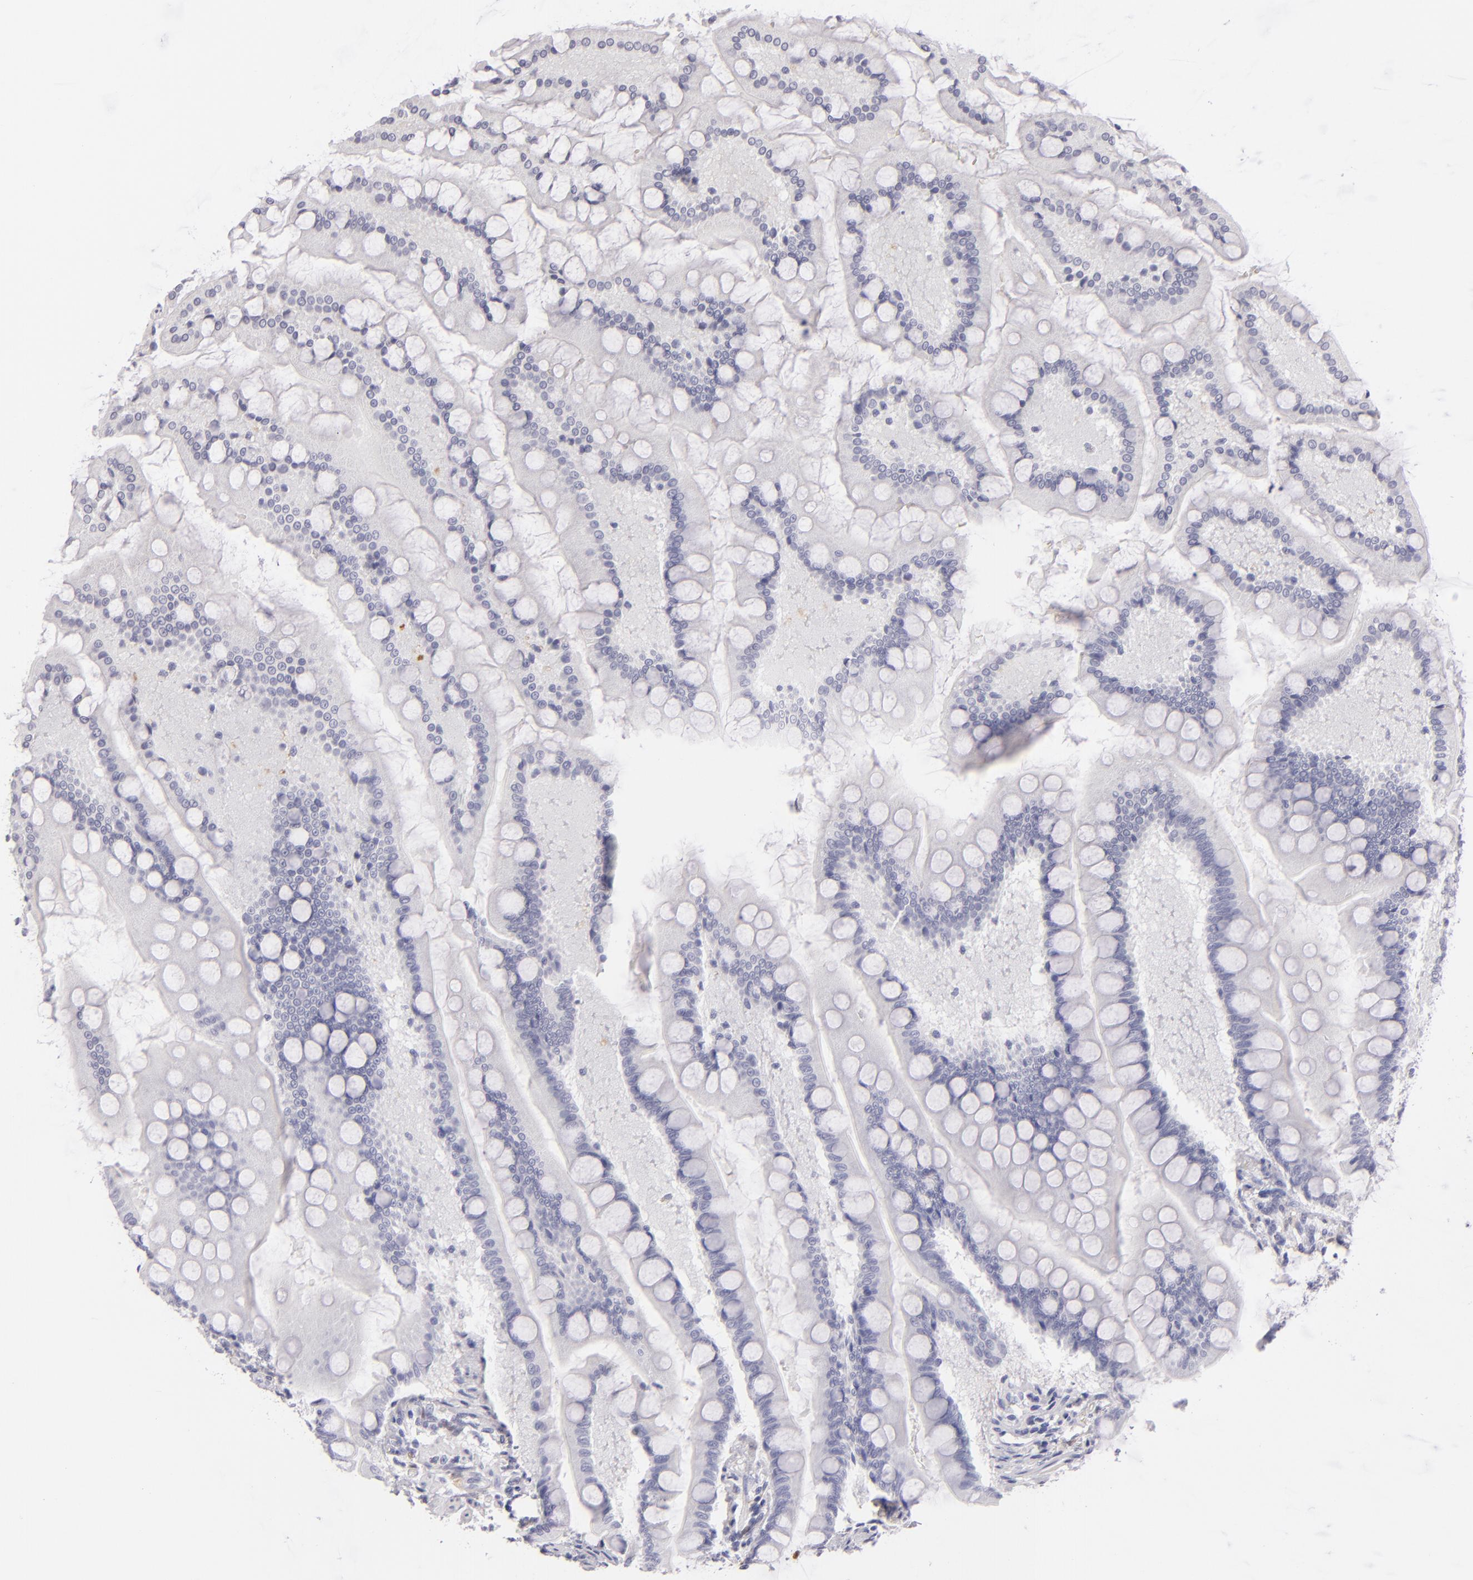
{"staining": {"intensity": "negative", "quantity": "none", "location": "none"}, "tissue": "small intestine", "cell_type": "Glandular cells", "image_type": "normal", "snomed": [{"axis": "morphology", "description": "Normal tissue, NOS"}, {"axis": "topography", "description": "Small intestine"}], "caption": "The image reveals no staining of glandular cells in unremarkable small intestine. (IHC, brightfield microscopy, high magnification).", "gene": "F13A1", "patient": {"sex": "male", "age": 41}}